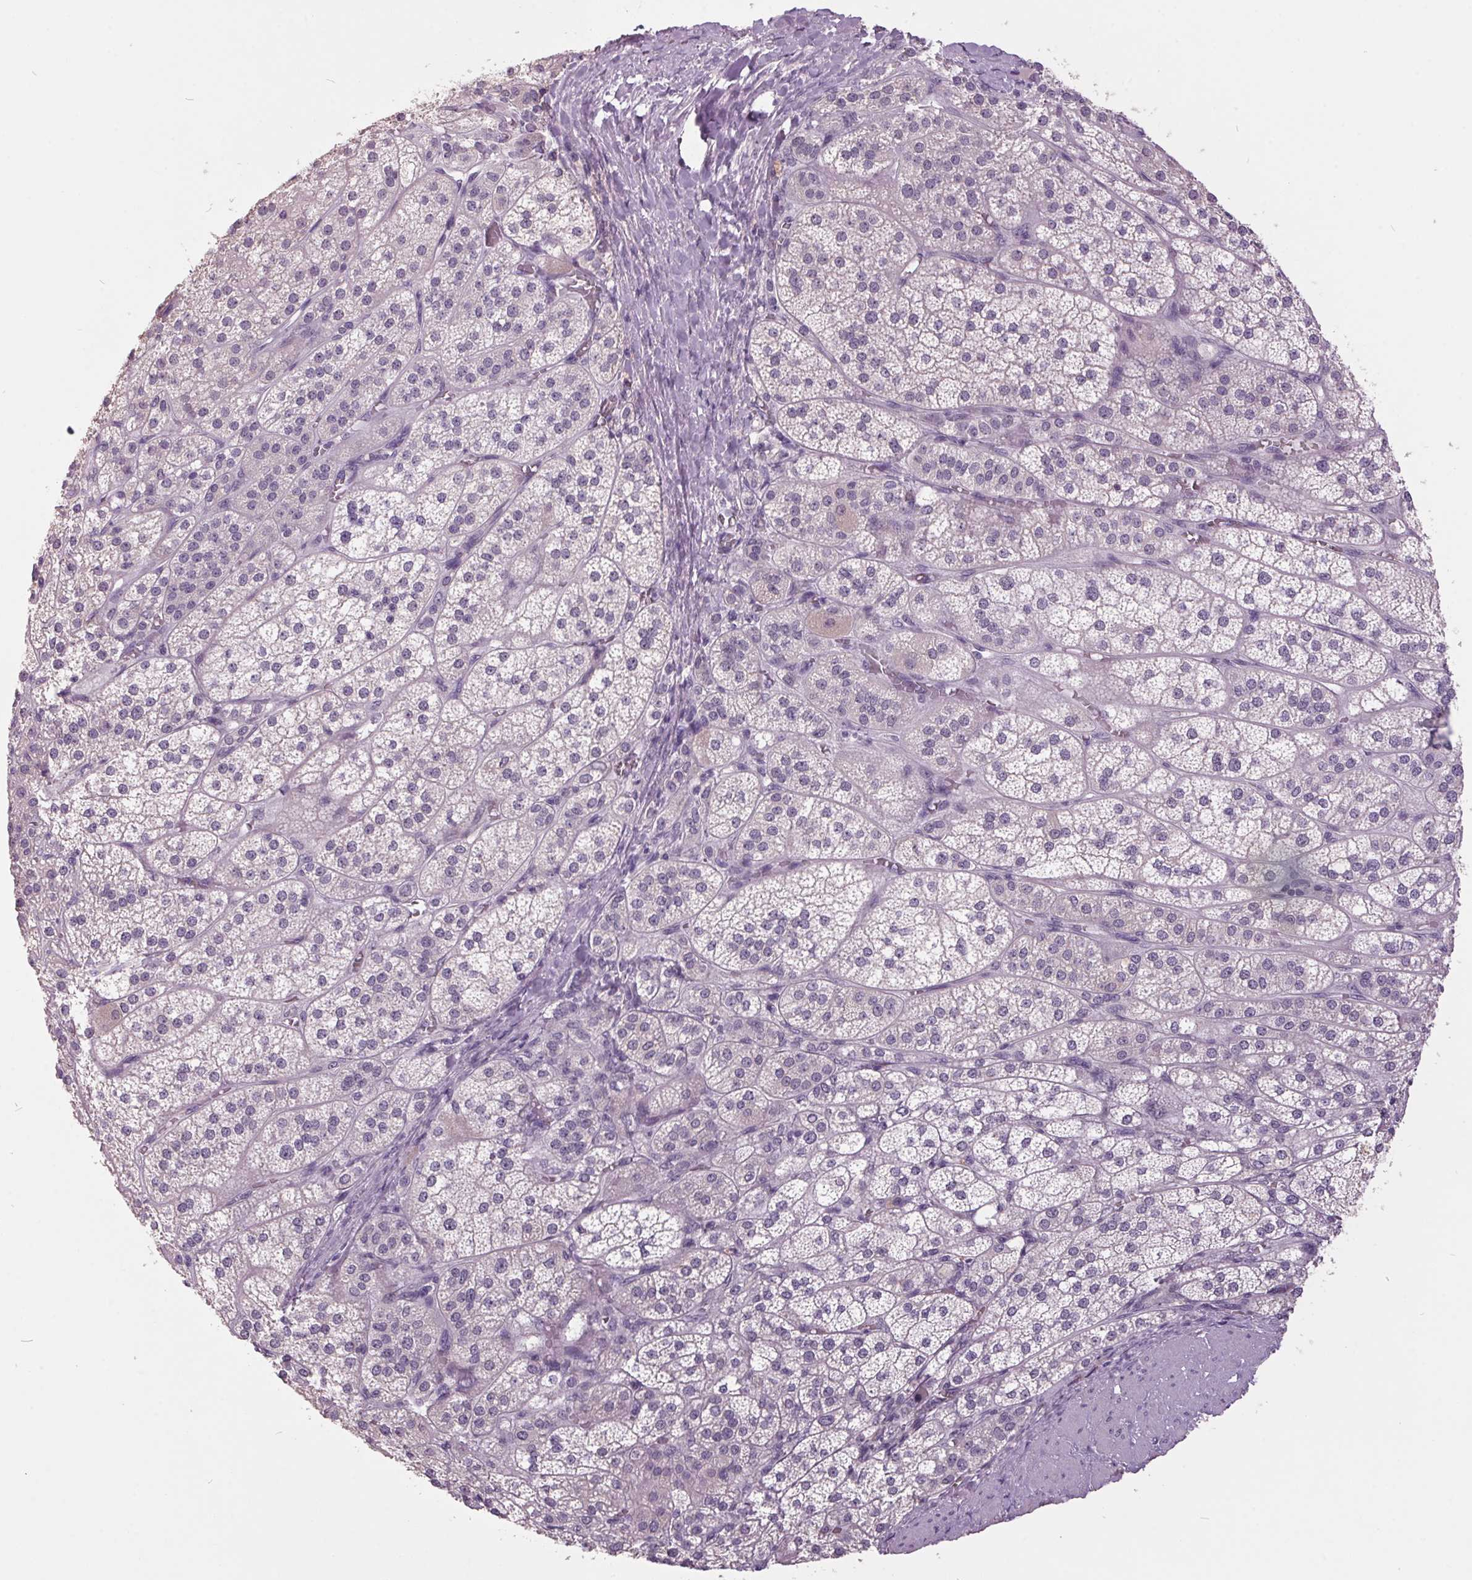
{"staining": {"intensity": "negative", "quantity": "none", "location": "none"}, "tissue": "adrenal gland", "cell_type": "Glandular cells", "image_type": "normal", "snomed": [{"axis": "morphology", "description": "Normal tissue, NOS"}, {"axis": "topography", "description": "Adrenal gland"}], "caption": "Image shows no protein staining in glandular cells of unremarkable adrenal gland. Nuclei are stained in blue.", "gene": "C2orf16", "patient": {"sex": "female", "age": 60}}